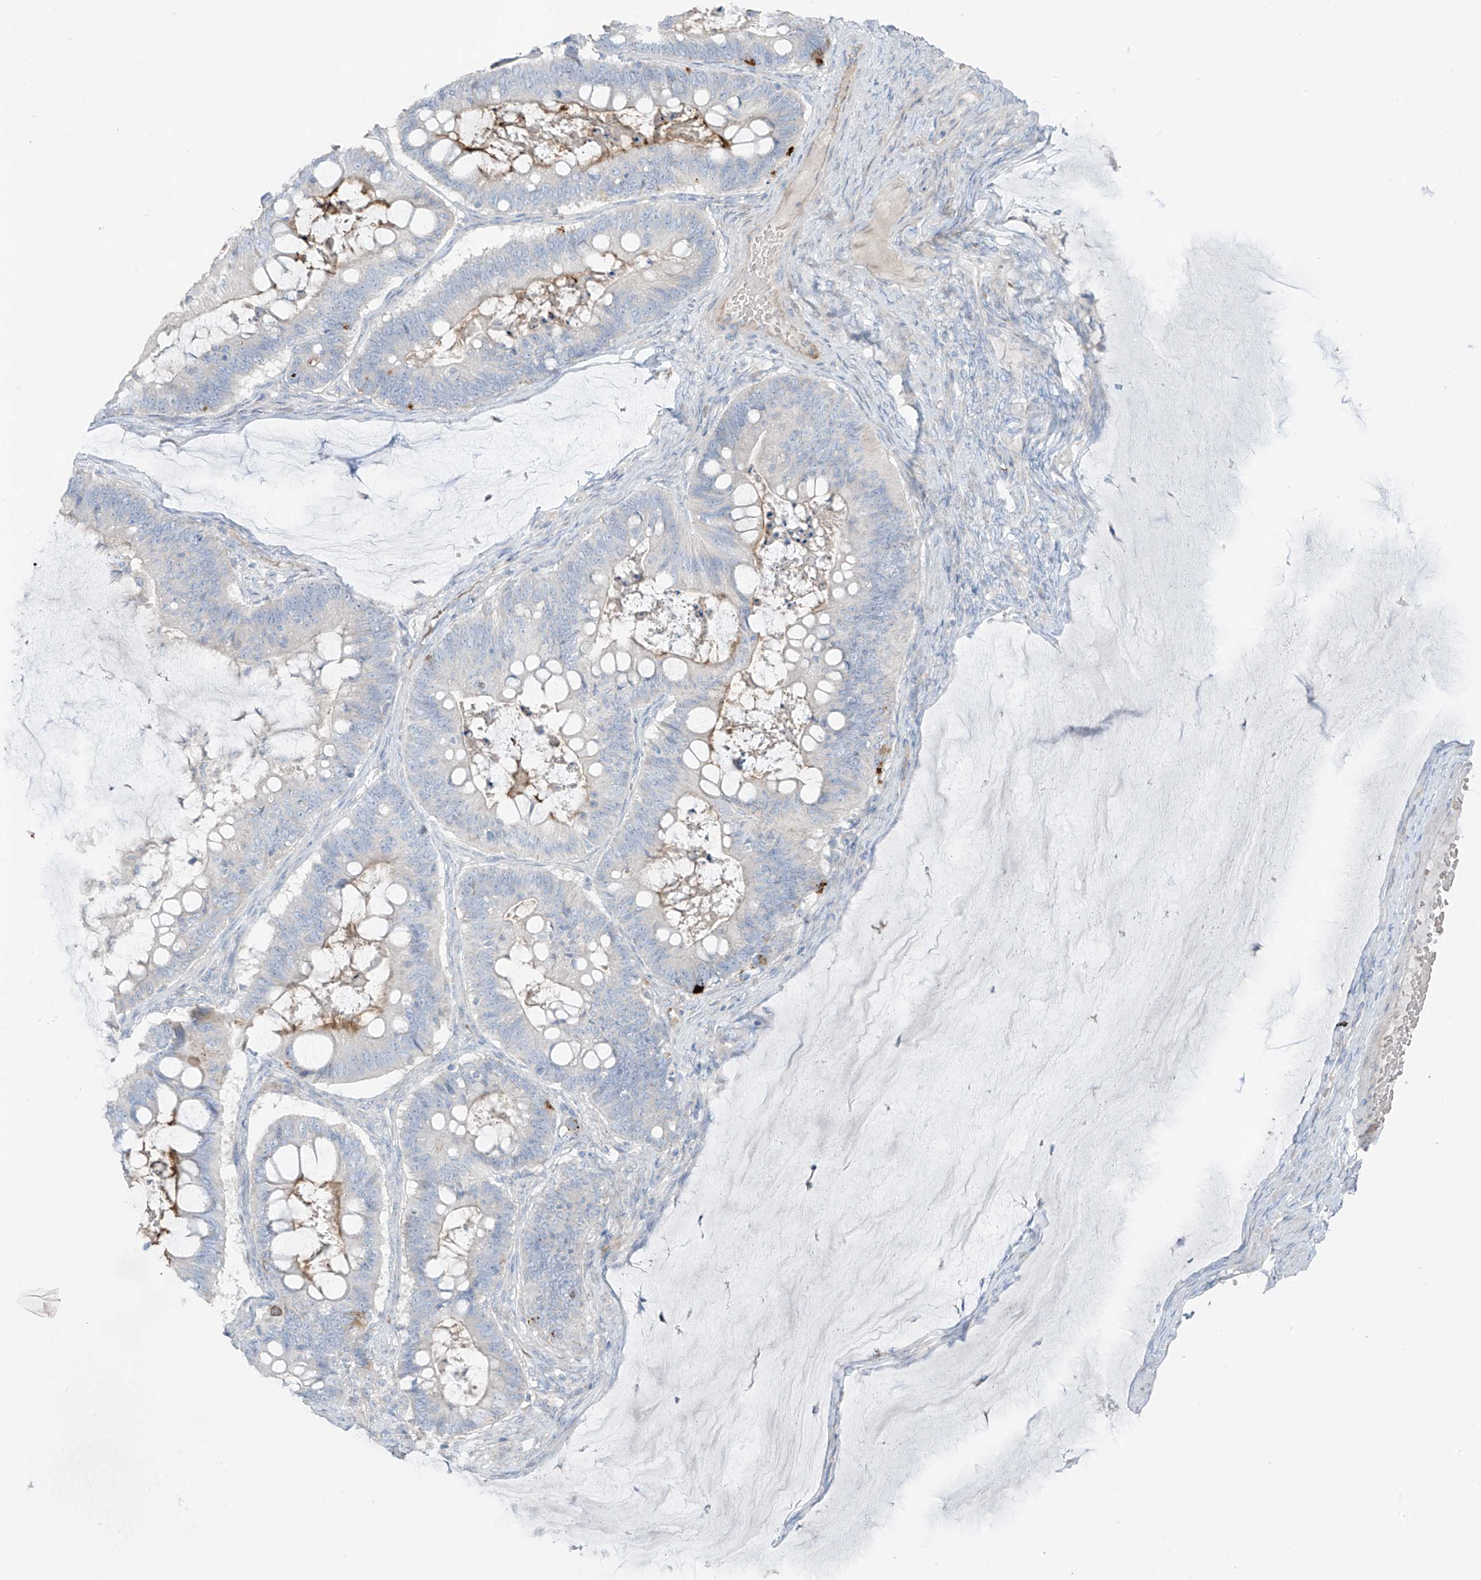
{"staining": {"intensity": "negative", "quantity": "none", "location": "none"}, "tissue": "ovarian cancer", "cell_type": "Tumor cells", "image_type": "cancer", "snomed": [{"axis": "morphology", "description": "Cystadenocarcinoma, mucinous, NOS"}, {"axis": "topography", "description": "Ovary"}], "caption": "Tumor cells show no significant expression in mucinous cystadenocarcinoma (ovarian).", "gene": "ASPRV1", "patient": {"sex": "female", "age": 61}}